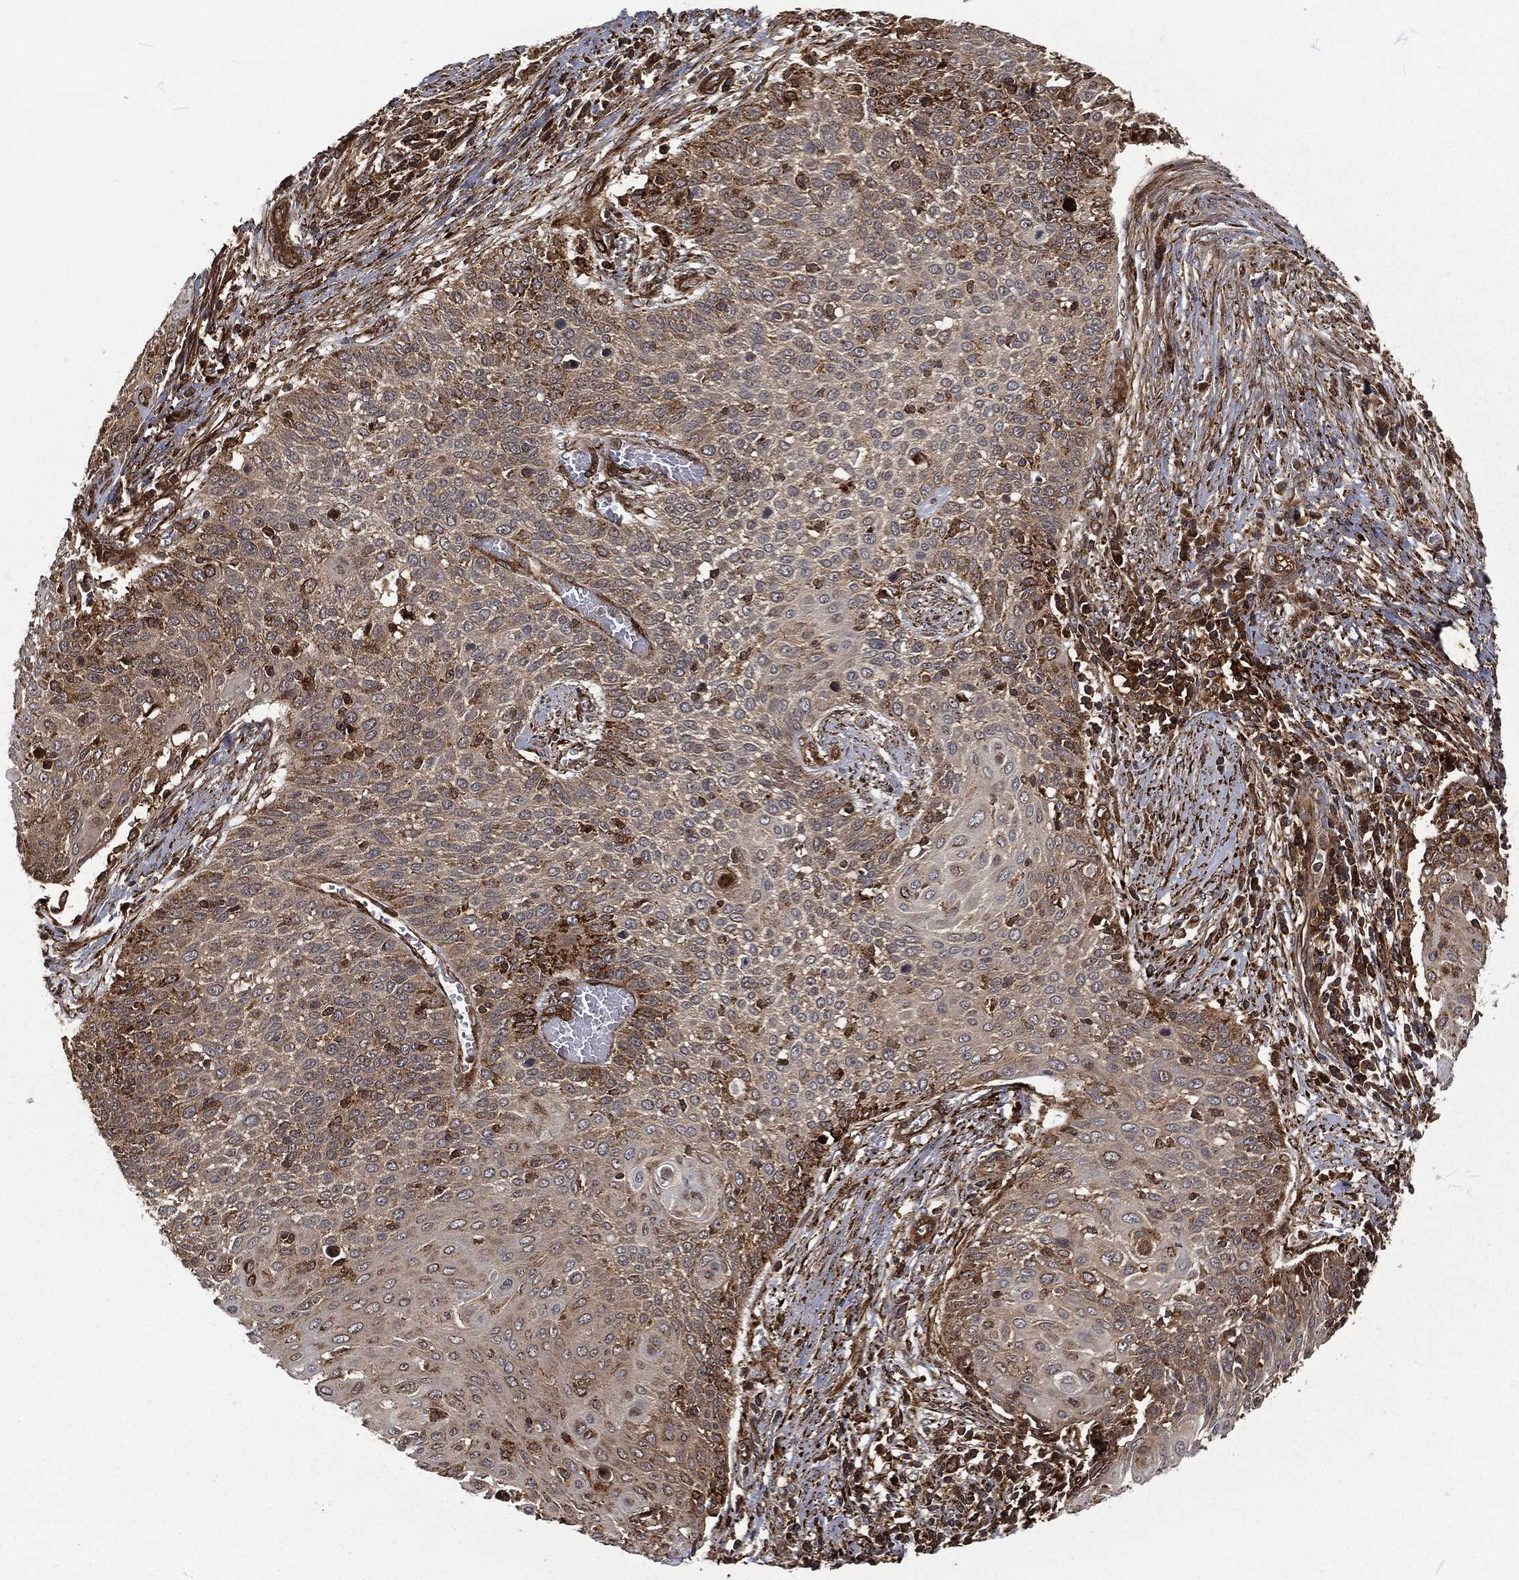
{"staining": {"intensity": "moderate", "quantity": "<25%", "location": "cytoplasmic/membranous"}, "tissue": "cervical cancer", "cell_type": "Tumor cells", "image_type": "cancer", "snomed": [{"axis": "morphology", "description": "Squamous cell carcinoma, NOS"}, {"axis": "topography", "description": "Cervix"}], "caption": "IHC (DAB (3,3'-diaminobenzidine)) staining of cervical squamous cell carcinoma shows moderate cytoplasmic/membranous protein staining in about <25% of tumor cells. The staining was performed using DAB (3,3'-diaminobenzidine) to visualize the protein expression in brown, while the nuclei were stained in blue with hematoxylin (Magnification: 20x).", "gene": "RFTN1", "patient": {"sex": "female", "age": 39}}